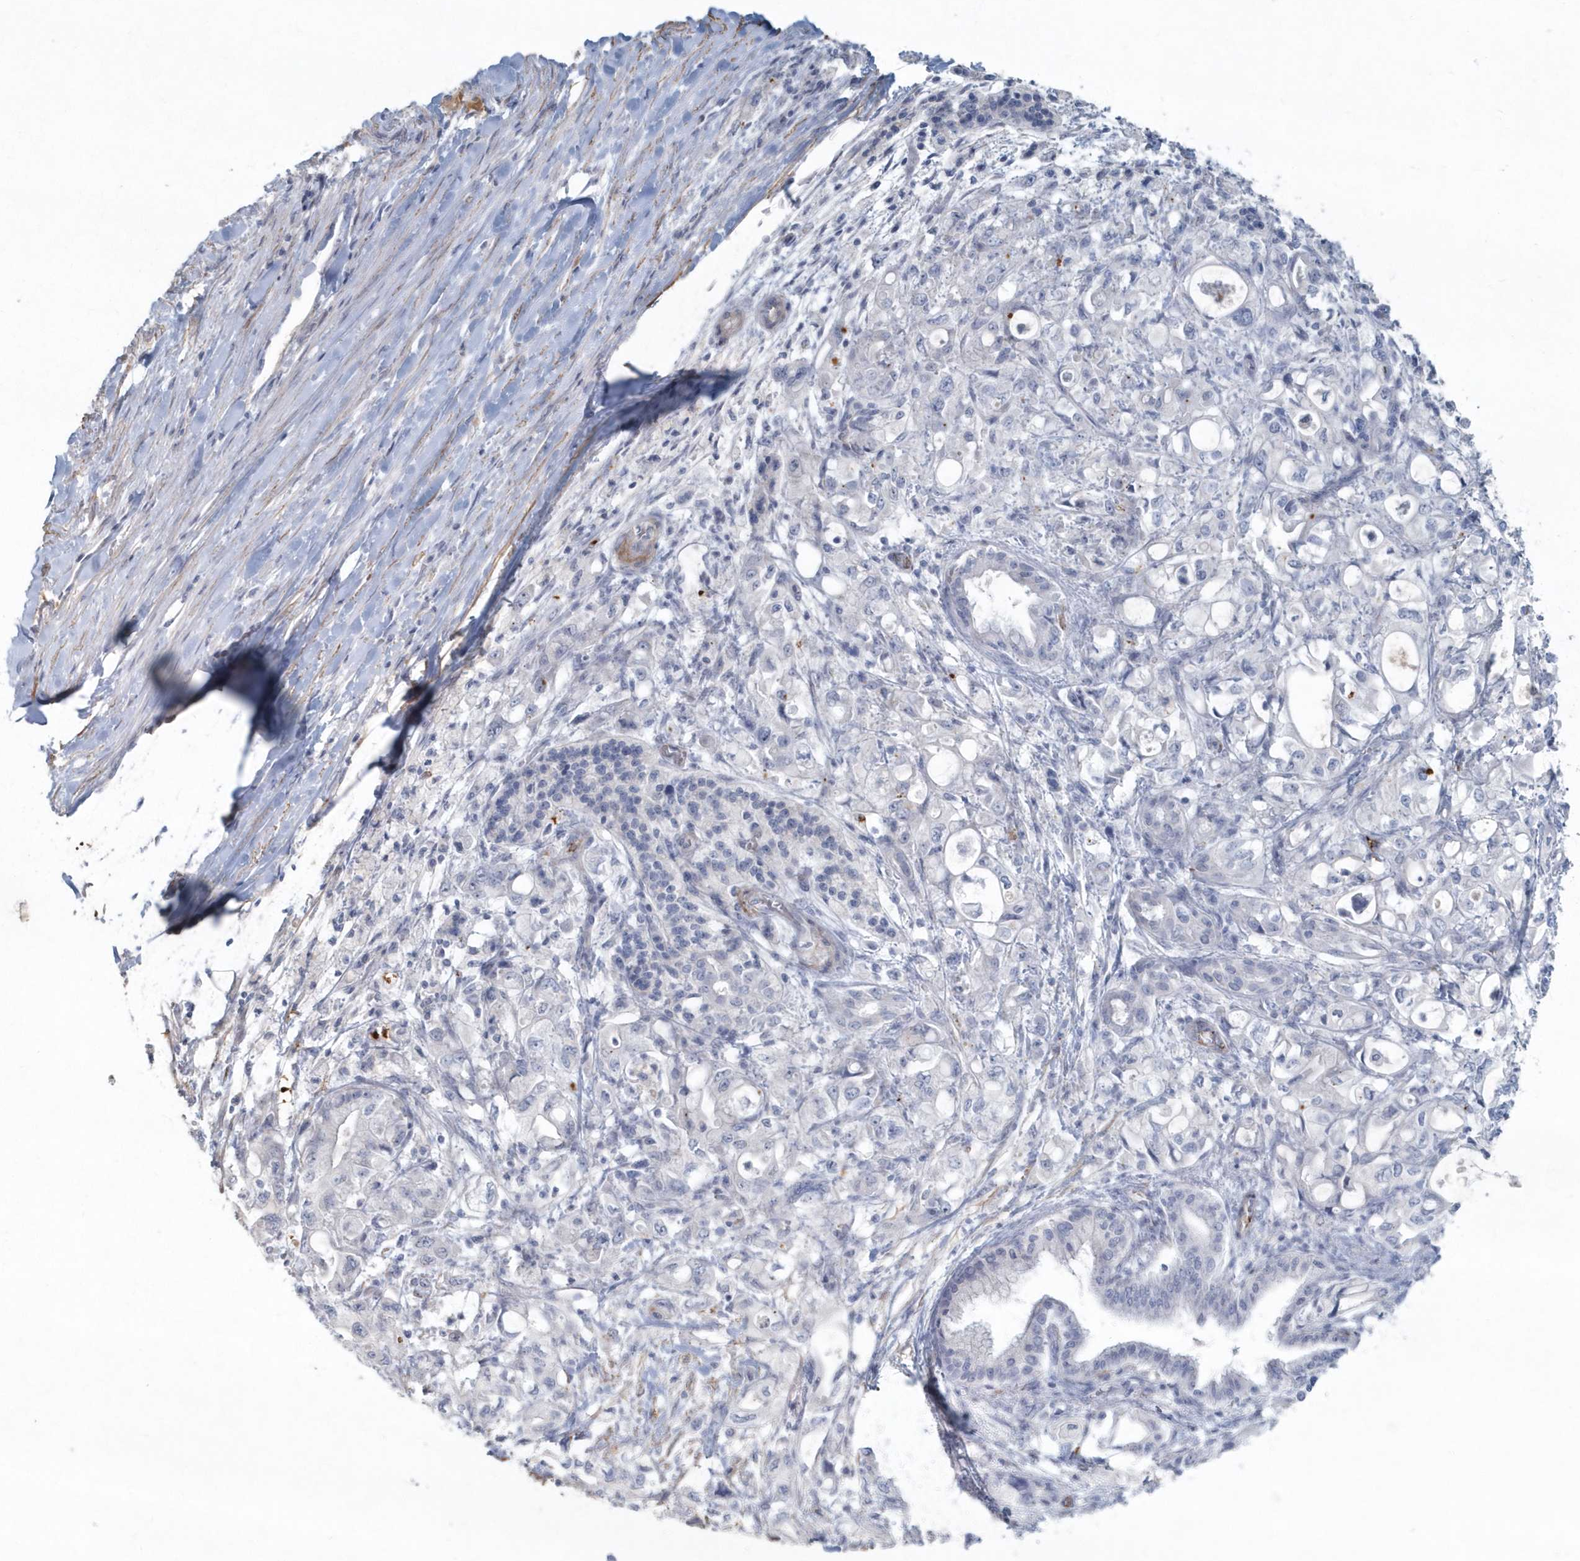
{"staining": {"intensity": "negative", "quantity": "none", "location": "none"}, "tissue": "pancreatic cancer", "cell_type": "Tumor cells", "image_type": "cancer", "snomed": [{"axis": "morphology", "description": "Adenocarcinoma, NOS"}, {"axis": "topography", "description": "Pancreas"}], "caption": "This is a photomicrograph of immunohistochemistry staining of adenocarcinoma (pancreatic), which shows no positivity in tumor cells.", "gene": "MYOT", "patient": {"sex": "male", "age": 79}}